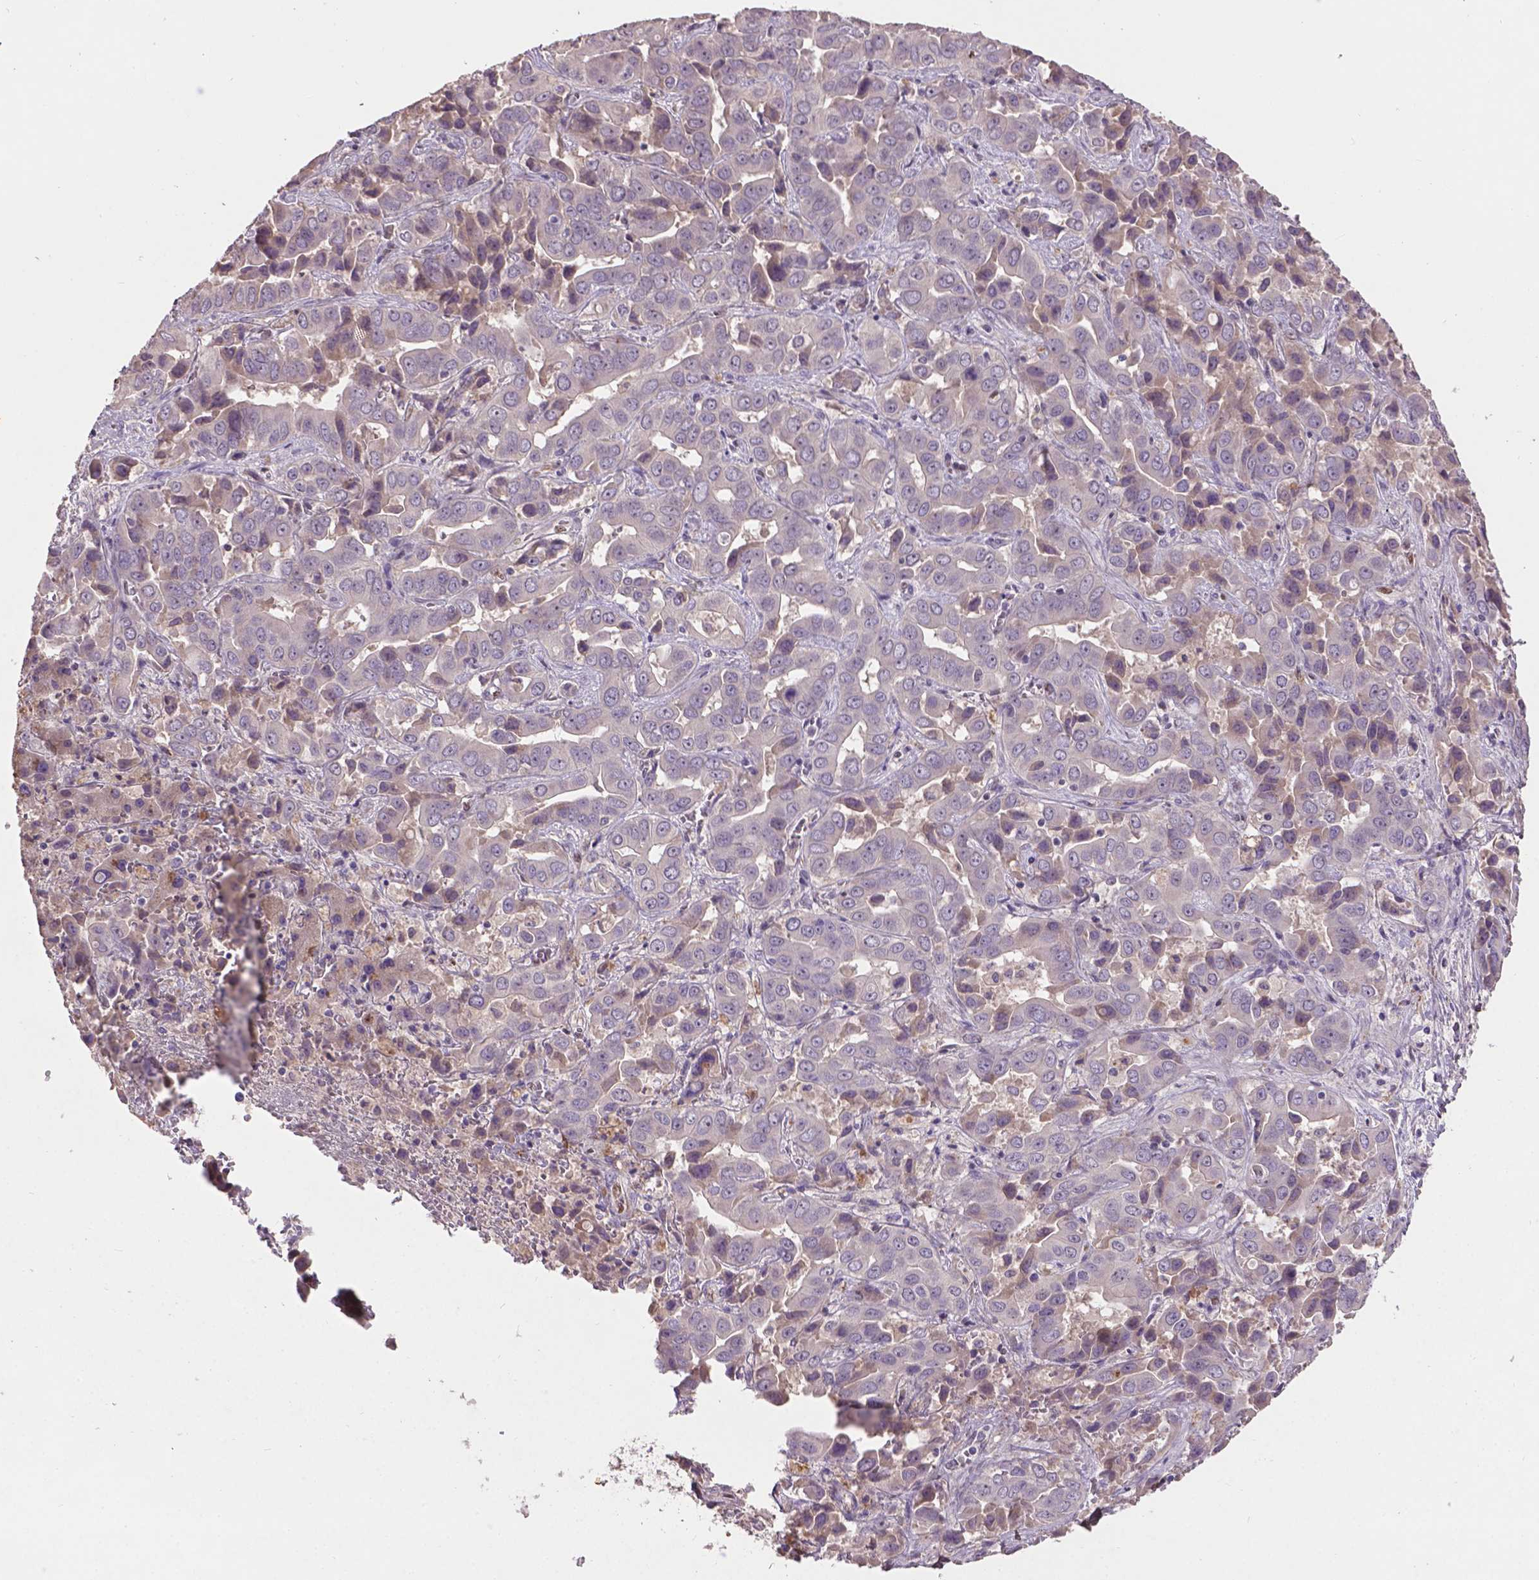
{"staining": {"intensity": "negative", "quantity": "none", "location": "none"}, "tissue": "liver cancer", "cell_type": "Tumor cells", "image_type": "cancer", "snomed": [{"axis": "morphology", "description": "Cholangiocarcinoma"}, {"axis": "topography", "description": "Liver"}], "caption": "A histopathology image of liver cholangiocarcinoma stained for a protein demonstrates no brown staining in tumor cells.", "gene": "SOX17", "patient": {"sex": "female", "age": 52}}